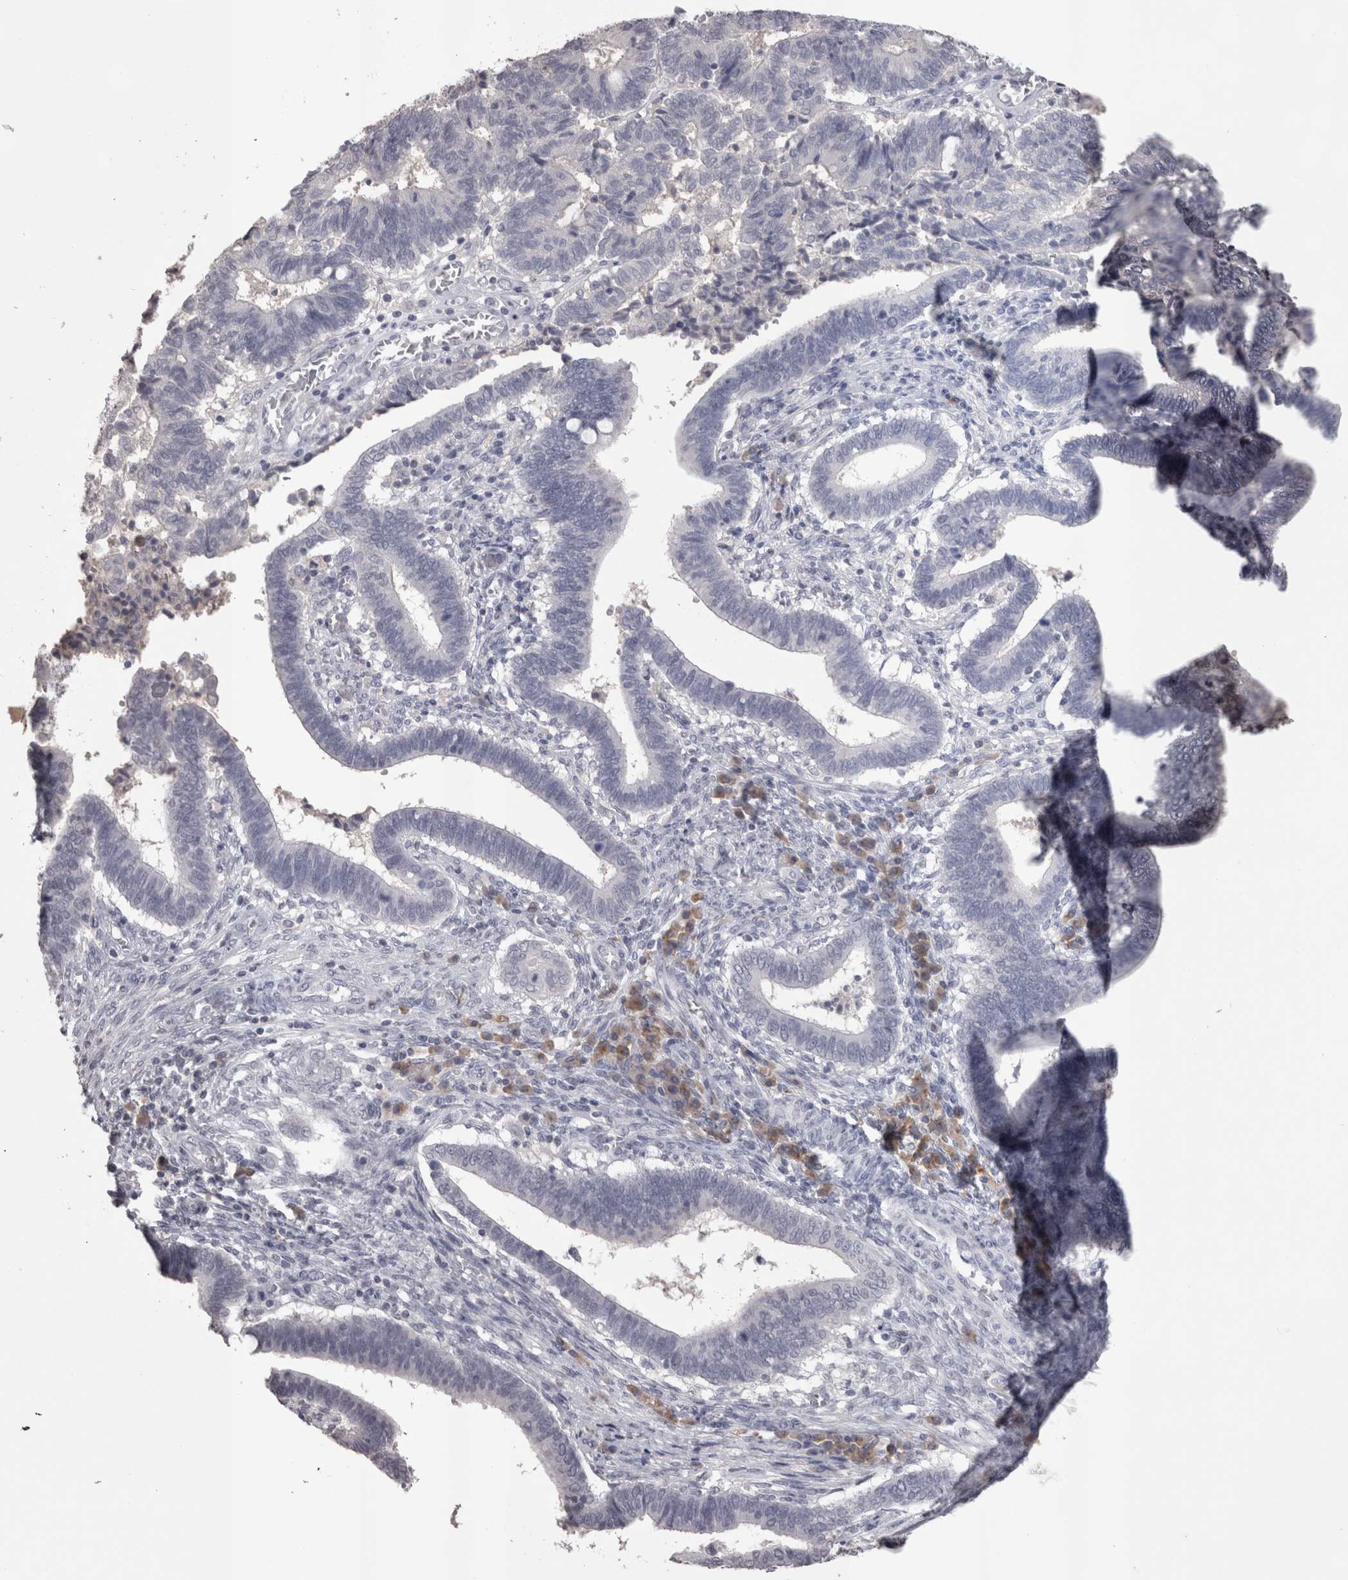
{"staining": {"intensity": "negative", "quantity": "none", "location": "none"}, "tissue": "cervical cancer", "cell_type": "Tumor cells", "image_type": "cancer", "snomed": [{"axis": "morphology", "description": "Adenocarcinoma, NOS"}, {"axis": "topography", "description": "Cervix"}], "caption": "DAB immunohistochemical staining of adenocarcinoma (cervical) reveals no significant expression in tumor cells. Brightfield microscopy of IHC stained with DAB (3,3'-diaminobenzidine) (brown) and hematoxylin (blue), captured at high magnification.", "gene": "LAX1", "patient": {"sex": "female", "age": 44}}